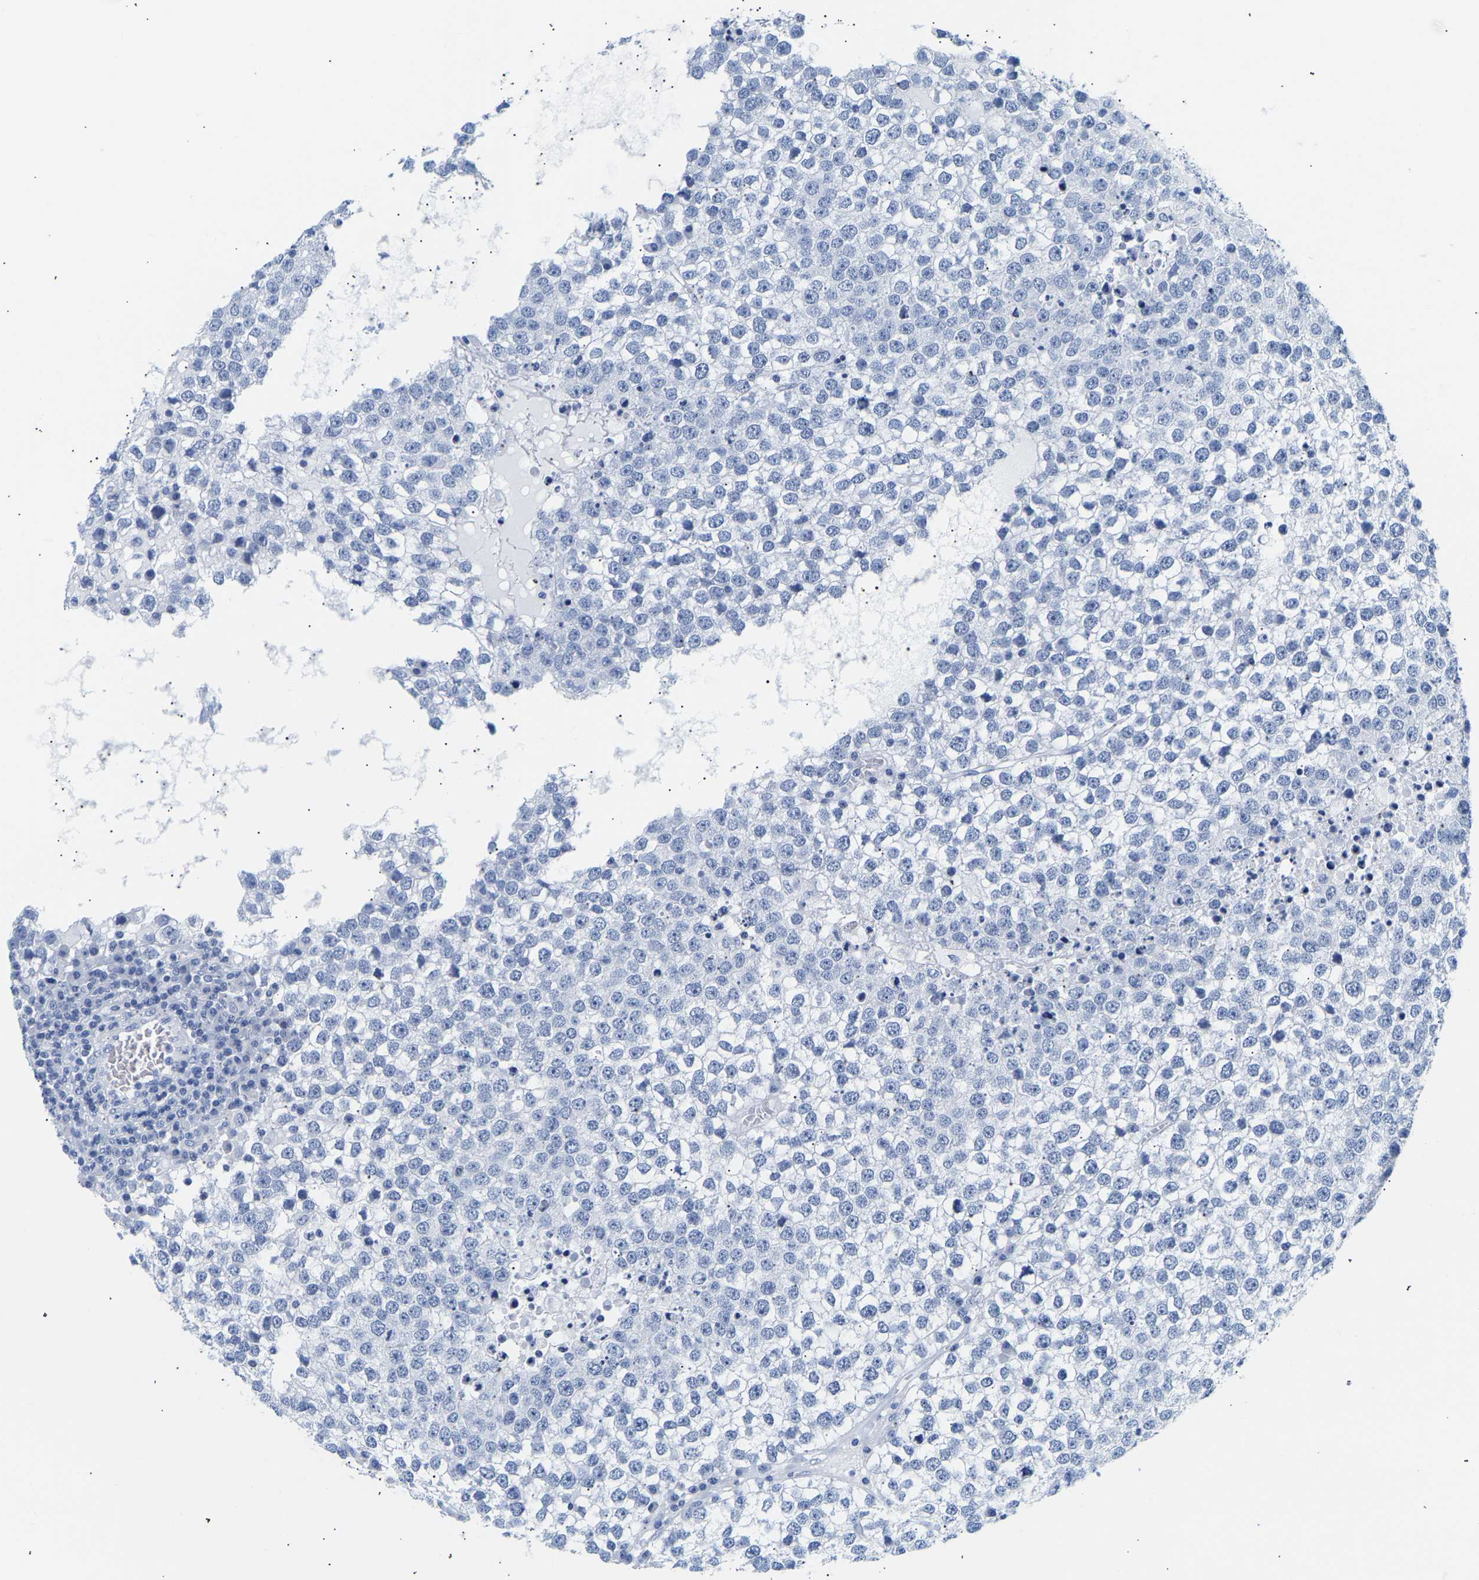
{"staining": {"intensity": "negative", "quantity": "none", "location": "none"}, "tissue": "testis cancer", "cell_type": "Tumor cells", "image_type": "cancer", "snomed": [{"axis": "morphology", "description": "Seminoma, NOS"}, {"axis": "topography", "description": "Testis"}], "caption": "This is an immunohistochemistry photomicrograph of human testis seminoma. There is no staining in tumor cells.", "gene": "SPINK2", "patient": {"sex": "male", "age": 65}}